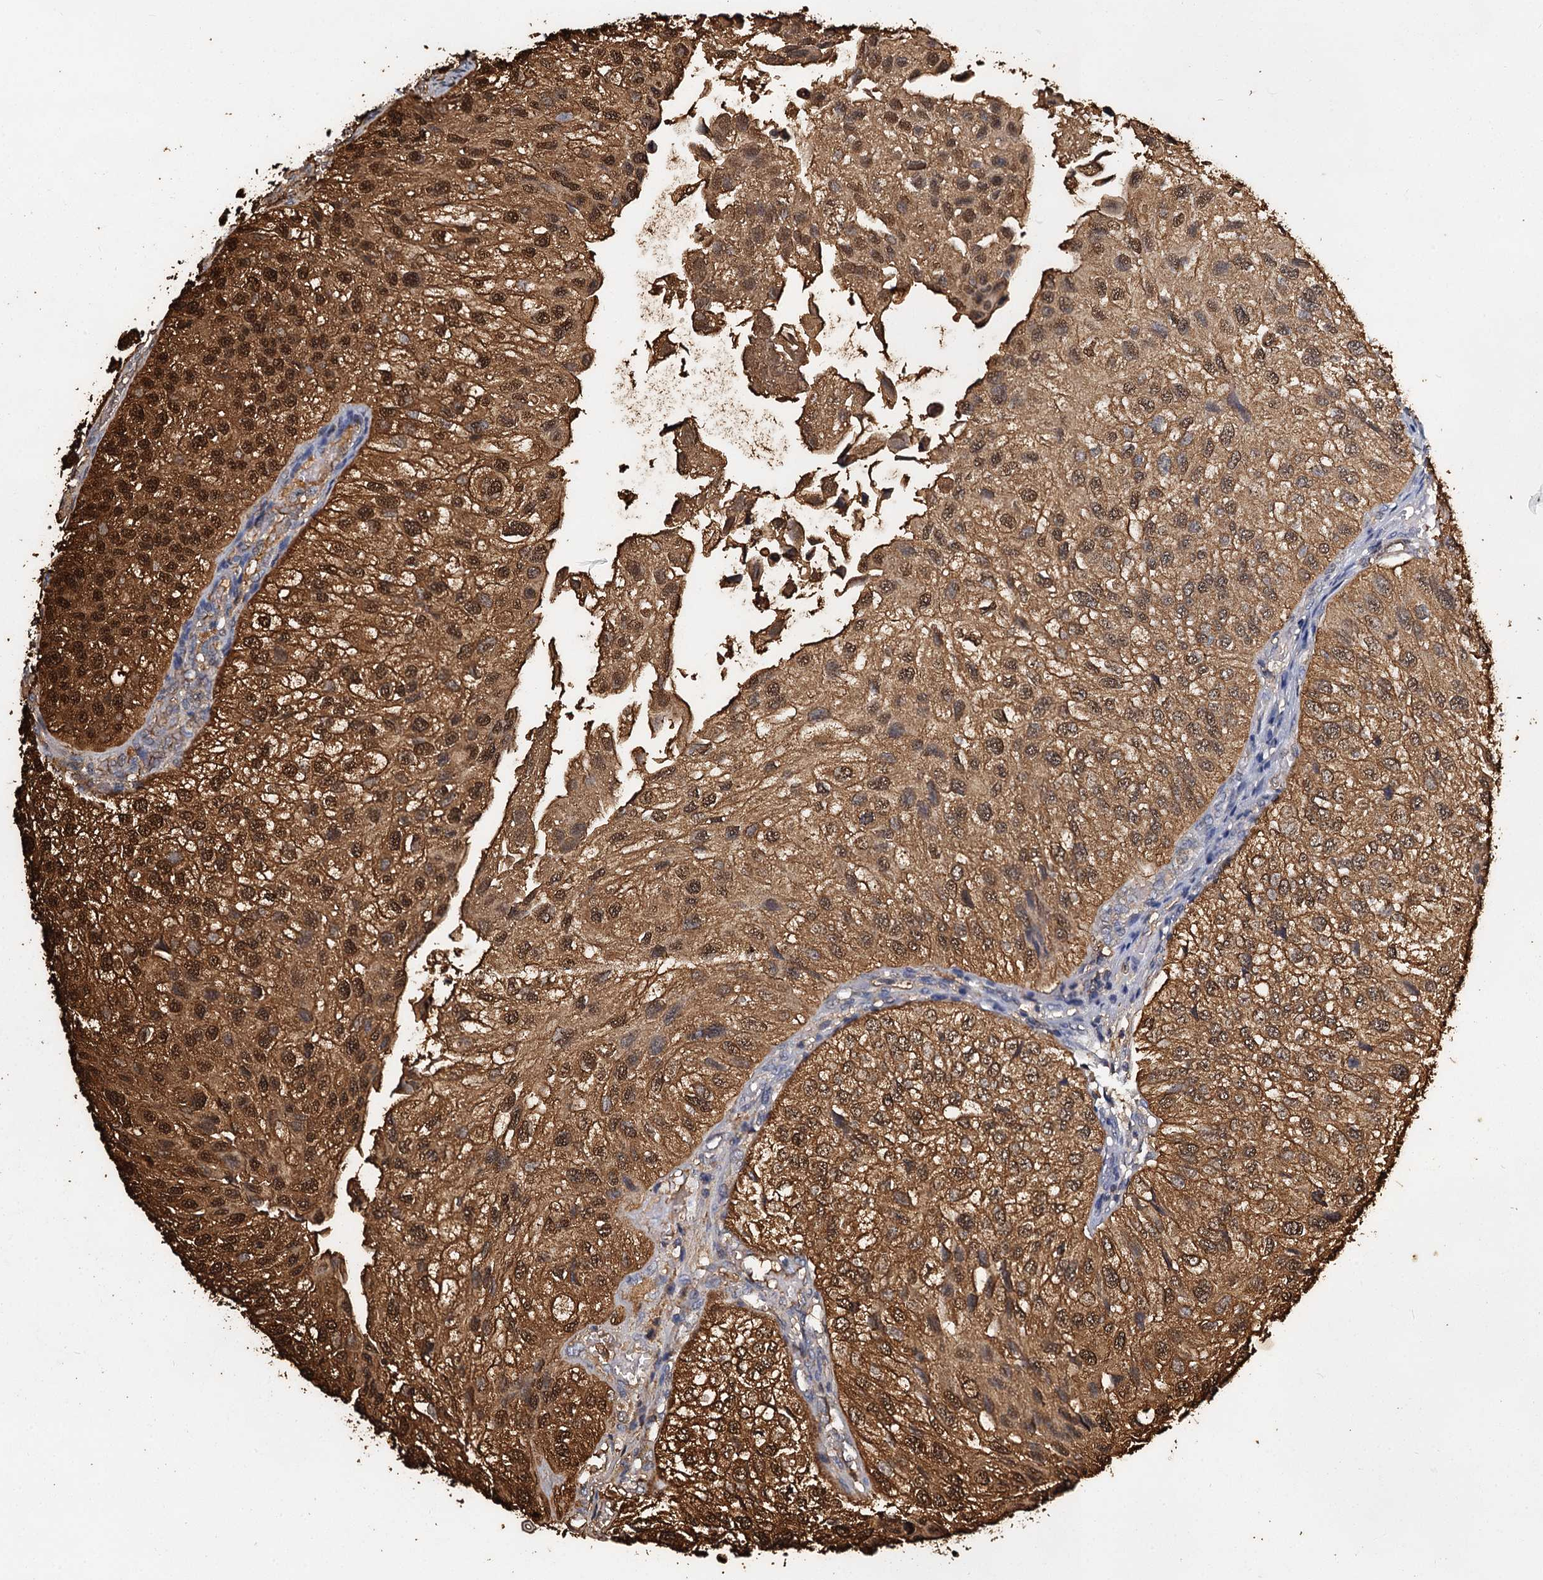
{"staining": {"intensity": "strong", "quantity": ">75%", "location": "cytoplasmic/membranous,nuclear"}, "tissue": "urothelial cancer", "cell_type": "Tumor cells", "image_type": "cancer", "snomed": [{"axis": "morphology", "description": "Urothelial carcinoma, Low grade"}, {"axis": "topography", "description": "Urinary bladder"}], "caption": "An immunohistochemistry (IHC) micrograph of neoplastic tissue is shown. Protein staining in brown labels strong cytoplasmic/membranous and nuclear positivity in urothelial cancer within tumor cells.", "gene": "S100A6", "patient": {"sex": "female", "age": 89}}